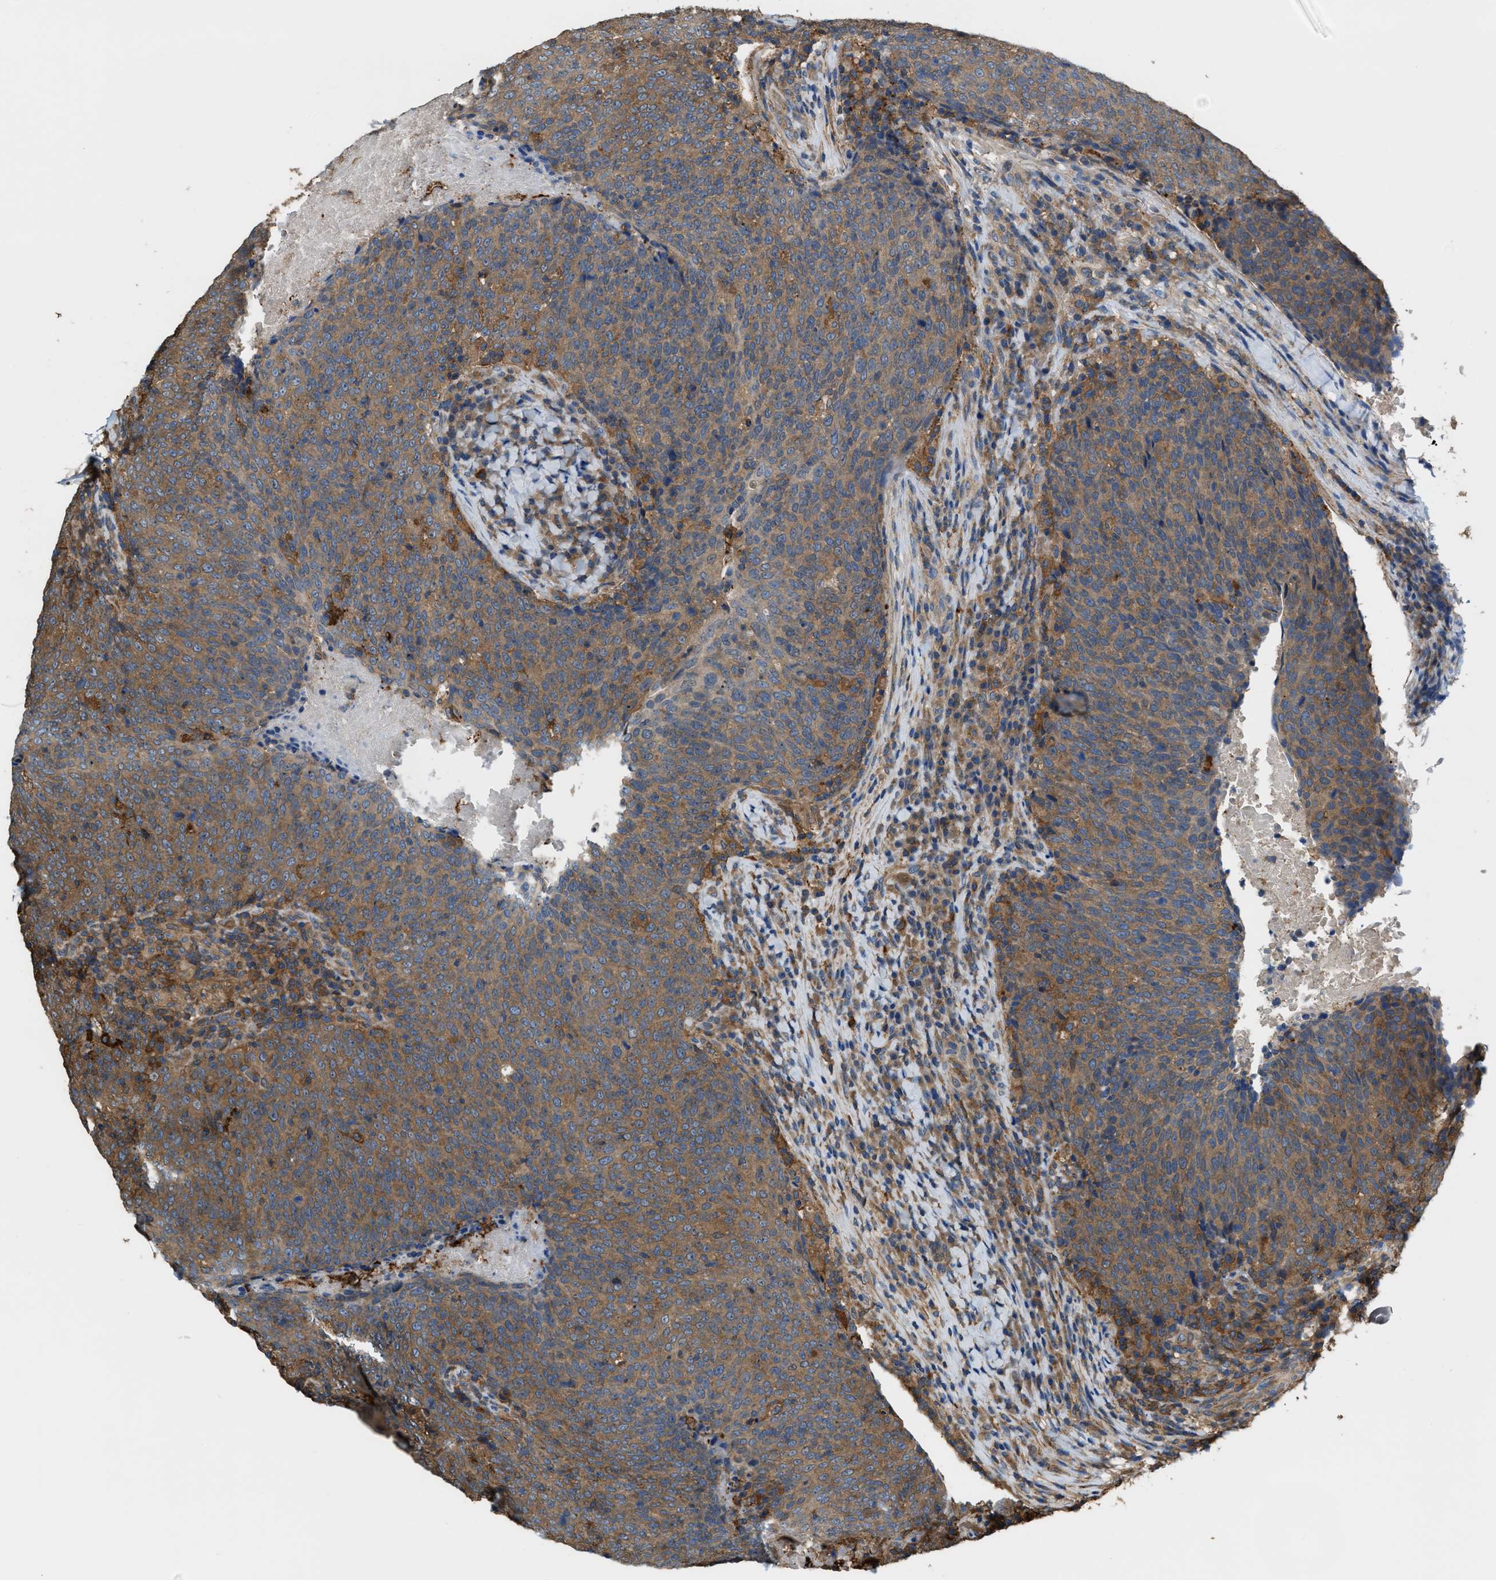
{"staining": {"intensity": "moderate", "quantity": "25%-75%", "location": "cytoplasmic/membranous"}, "tissue": "head and neck cancer", "cell_type": "Tumor cells", "image_type": "cancer", "snomed": [{"axis": "morphology", "description": "Squamous cell carcinoma, NOS"}, {"axis": "morphology", "description": "Squamous cell carcinoma, metastatic, NOS"}, {"axis": "topography", "description": "Lymph node"}, {"axis": "topography", "description": "Head-Neck"}], "caption": "The immunohistochemical stain shows moderate cytoplasmic/membranous positivity in tumor cells of head and neck cancer tissue.", "gene": "ATIC", "patient": {"sex": "male", "age": 62}}